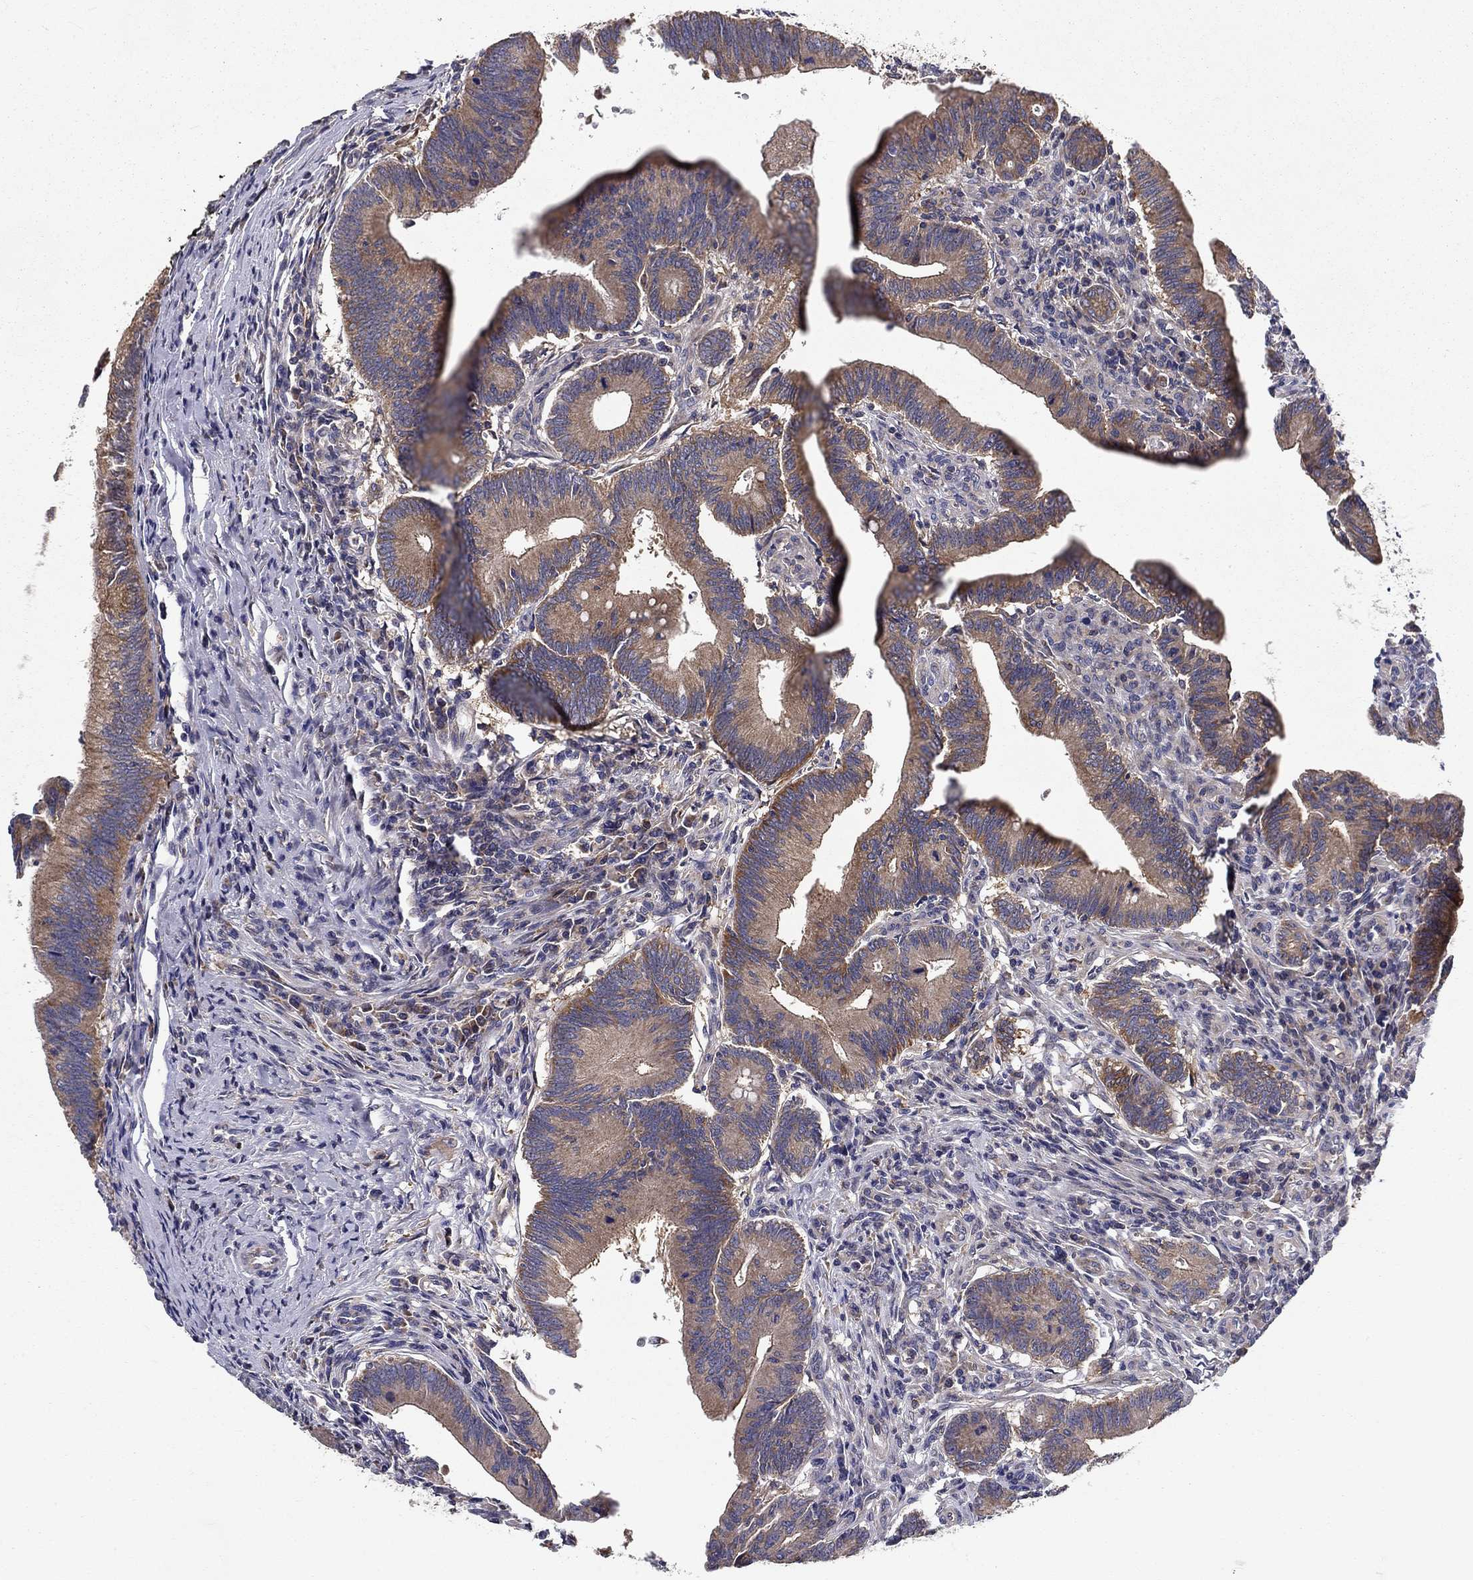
{"staining": {"intensity": "weak", "quantity": ">75%", "location": "cytoplasmic/membranous"}, "tissue": "colorectal cancer", "cell_type": "Tumor cells", "image_type": "cancer", "snomed": [{"axis": "morphology", "description": "Adenocarcinoma, NOS"}, {"axis": "topography", "description": "Colon"}], "caption": "An immunohistochemistry micrograph of tumor tissue is shown. Protein staining in brown highlights weak cytoplasmic/membranous positivity in adenocarcinoma (colorectal) within tumor cells.", "gene": "ALDH4A1", "patient": {"sex": "female", "age": 70}}